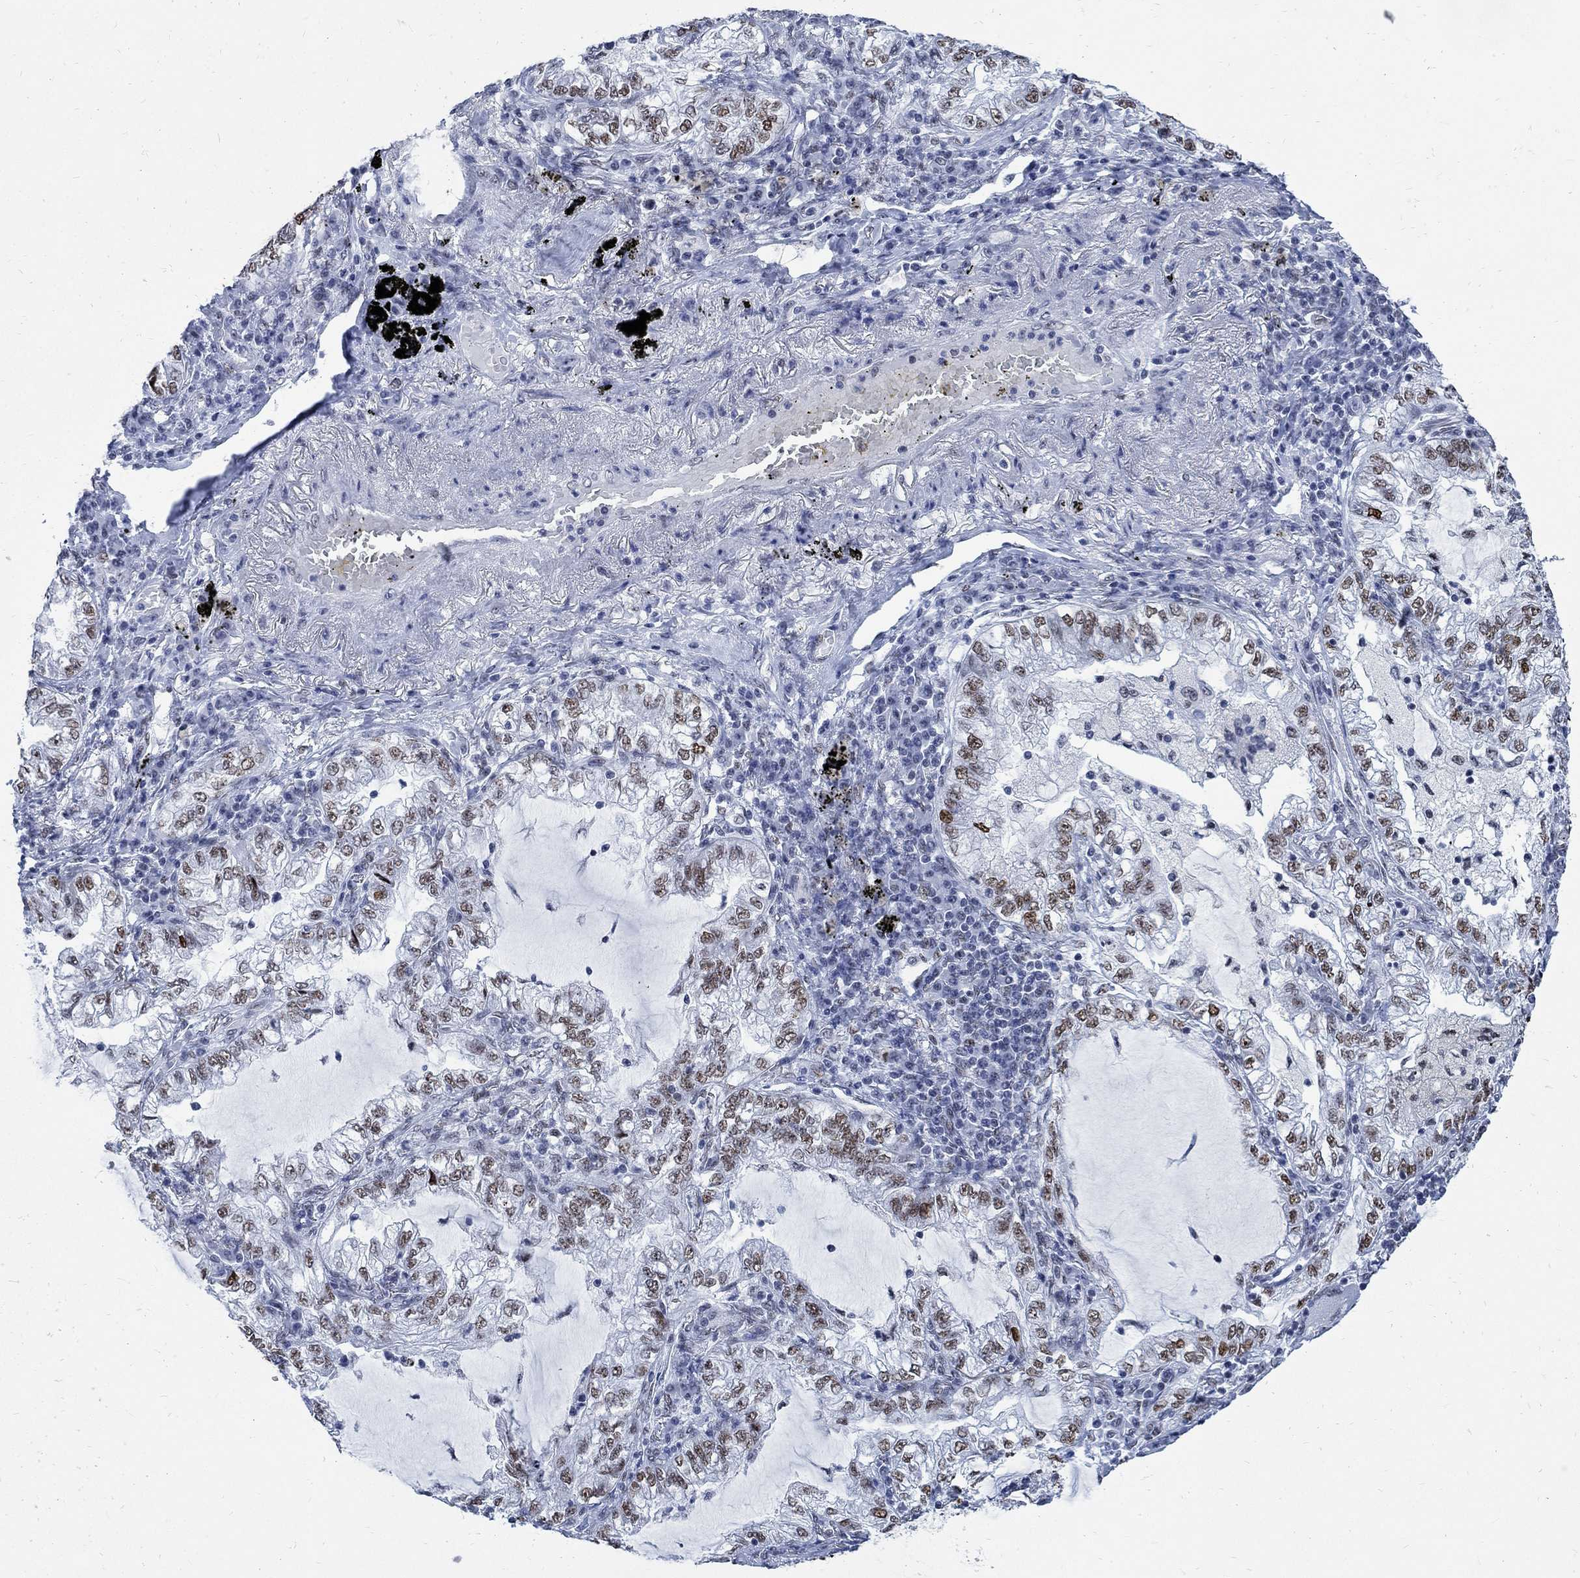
{"staining": {"intensity": "moderate", "quantity": ">75%", "location": "nuclear"}, "tissue": "lung cancer", "cell_type": "Tumor cells", "image_type": "cancer", "snomed": [{"axis": "morphology", "description": "Adenocarcinoma, NOS"}, {"axis": "topography", "description": "Lung"}], "caption": "IHC photomicrograph of human lung adenocarcinoma stained for a protein (brown), which displays medium levels of moderate nuclear expression in approximately >75% of tumor cells.", "gene": "DLK1", "patient": {"sex": "female", "age": 73}}